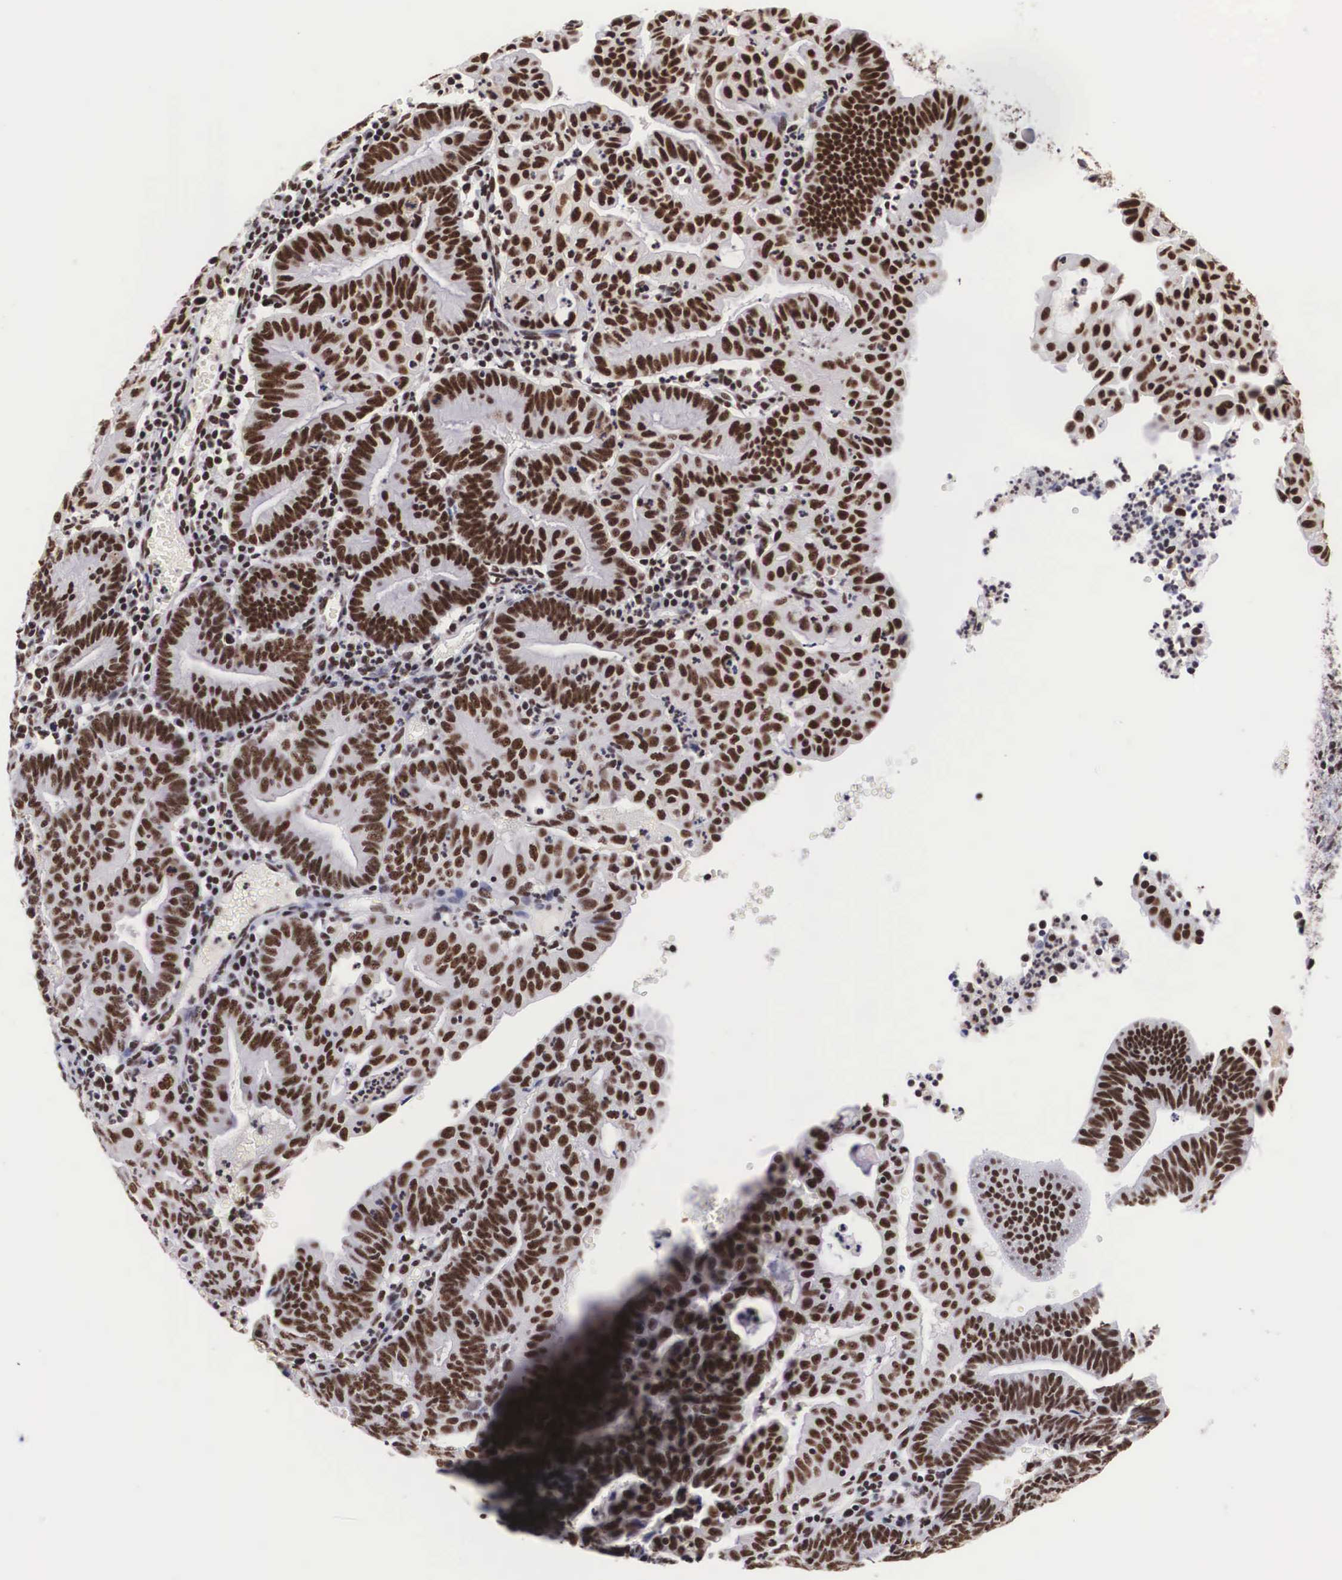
{"staining": {"intensity": "moderate", "quantity": ">75%", "location": "nuclear"}, "tissue": "endometrial cancer", "cell_type": "Tumor cells", "image_type": "cancer", "snomed": [{"axis": "morphology", "description": "Adenocarcinoma, NOS"}, {"axis": "topography", "description": "Endometrium"}], "caption": "Immunohistochemical staining of endometrial cancer reveals medium levels of moderate nuclear protein positivity in about >75% of tumor cells.", "gene": "SF3A1", "patient": {"sex": "female", "age": 60}}